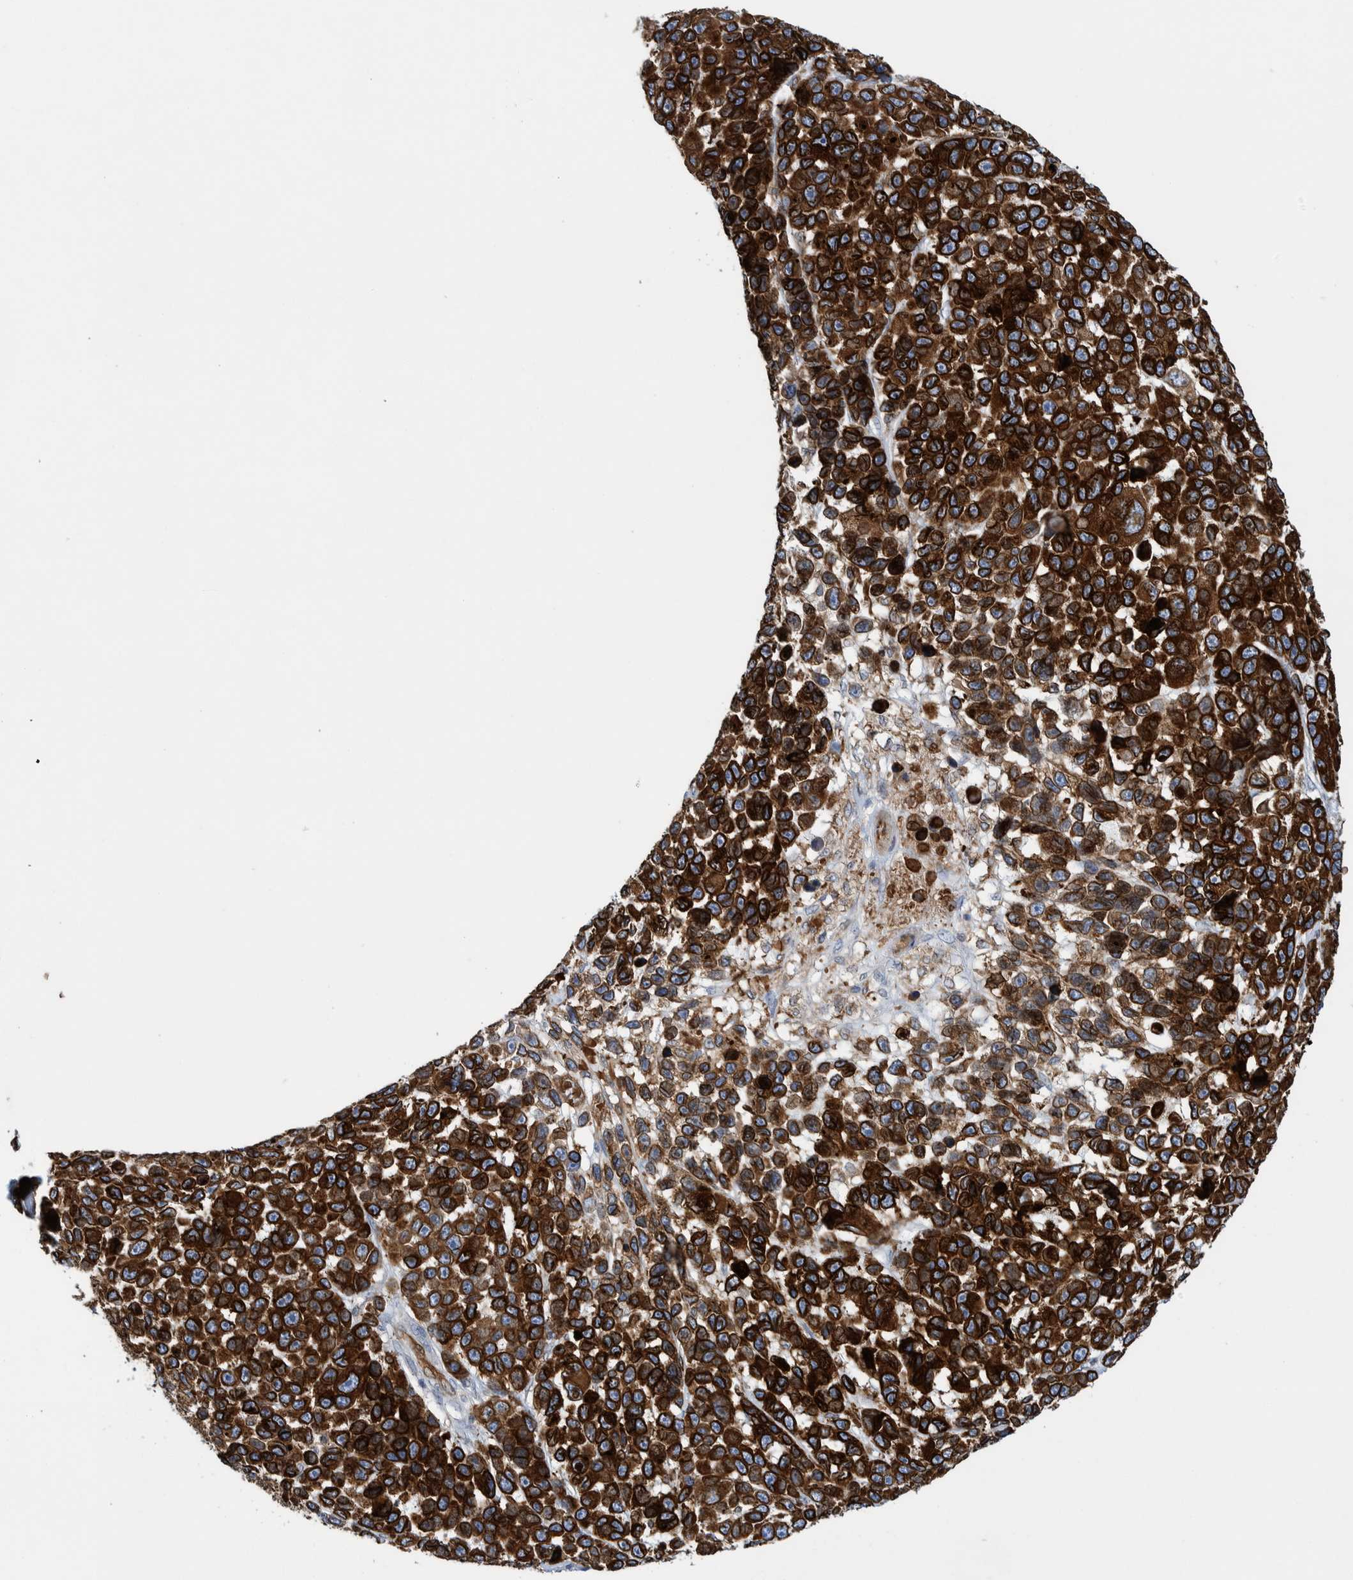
{"staining": {"intensity": "strong", "quantity": ">75%", "location": "cytoplasmic/membranous"}, "tissue": "melanoma", "cell_type": "Tumor cells", "image_type": "cancer", "snomed": [{"axis": "morphology", "description": "Malignant melanoma, NOS"}, {"axis": "topography", "description": "Skin"}], "caption": "Malignant melanoma stained for a protein reveals strong cytoplasmic/membranous positivity in tumor cells.", "gene": "THEM6", "patient": {"sex": "male", "age": 53}}